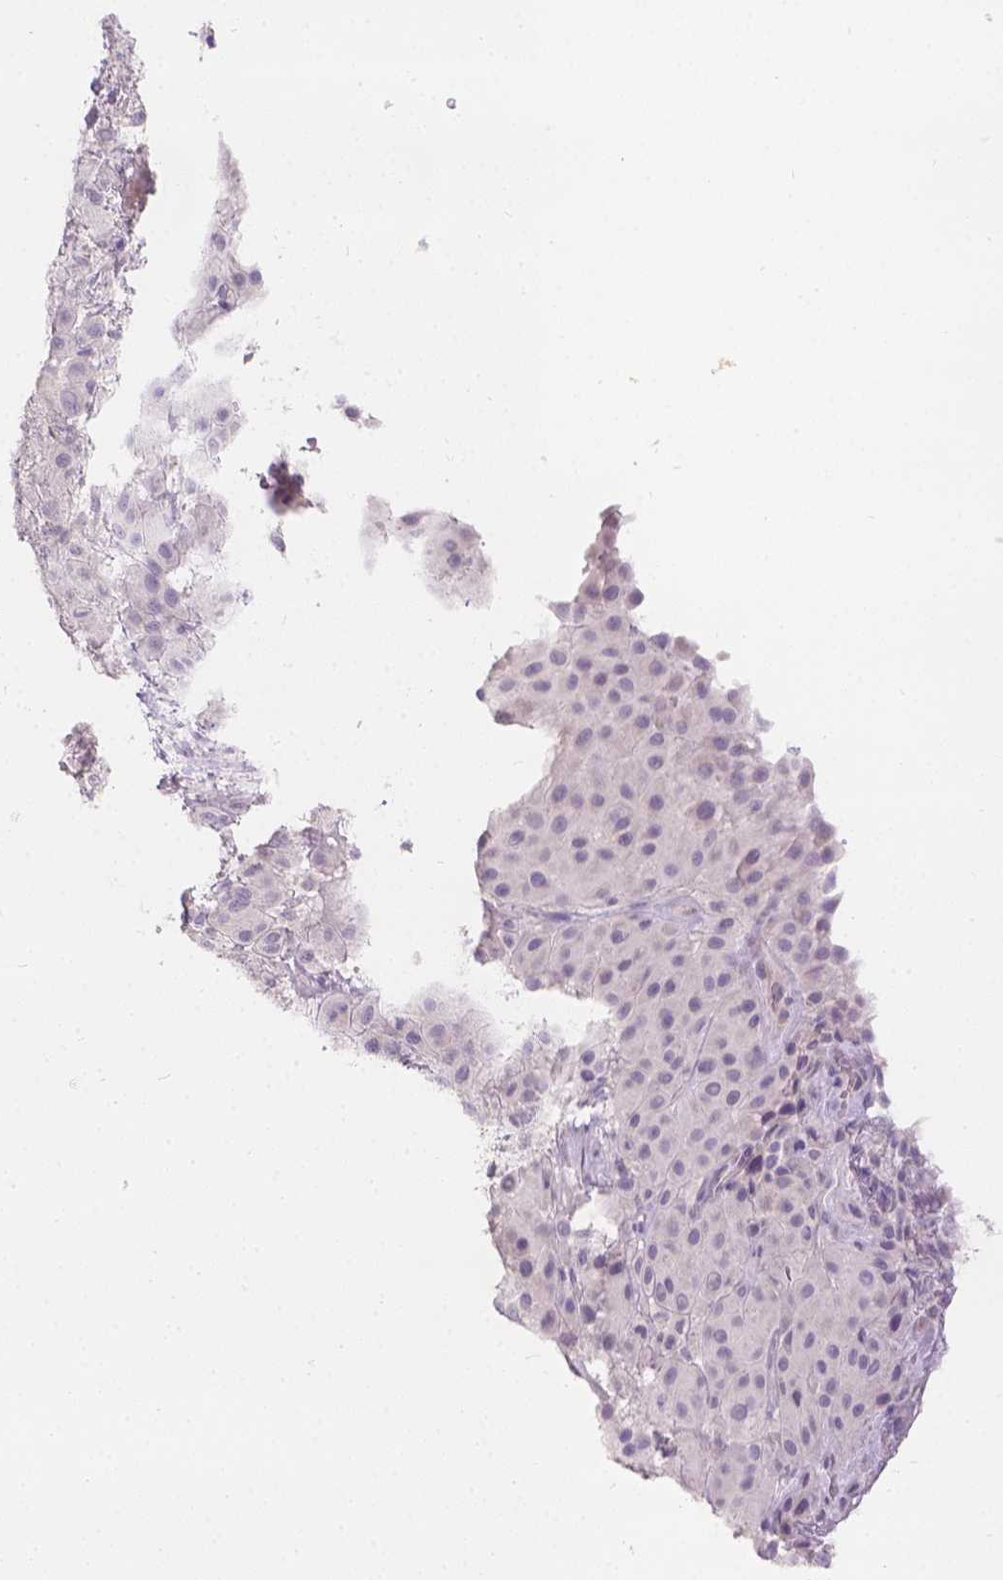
{"staining": {"intensity": "negative", "quantity": "none", "location": "none"}, "tissue": "melanoma", "cell_type": "Tumor cells", "image_type": "cancer", "snomed": [{"axis": "morphology", "description": "Malignant melanoma, Metastatic site"}, {"axis": "topography", "description": "Smooth muscle"}], "caption": "Immunohistochemical staining of malignant melanoma (metastatic site) demonstrates no significant expression in tumor cells.", "gene": "HTN3", "patient": {"sex": "male", "age": 41}}